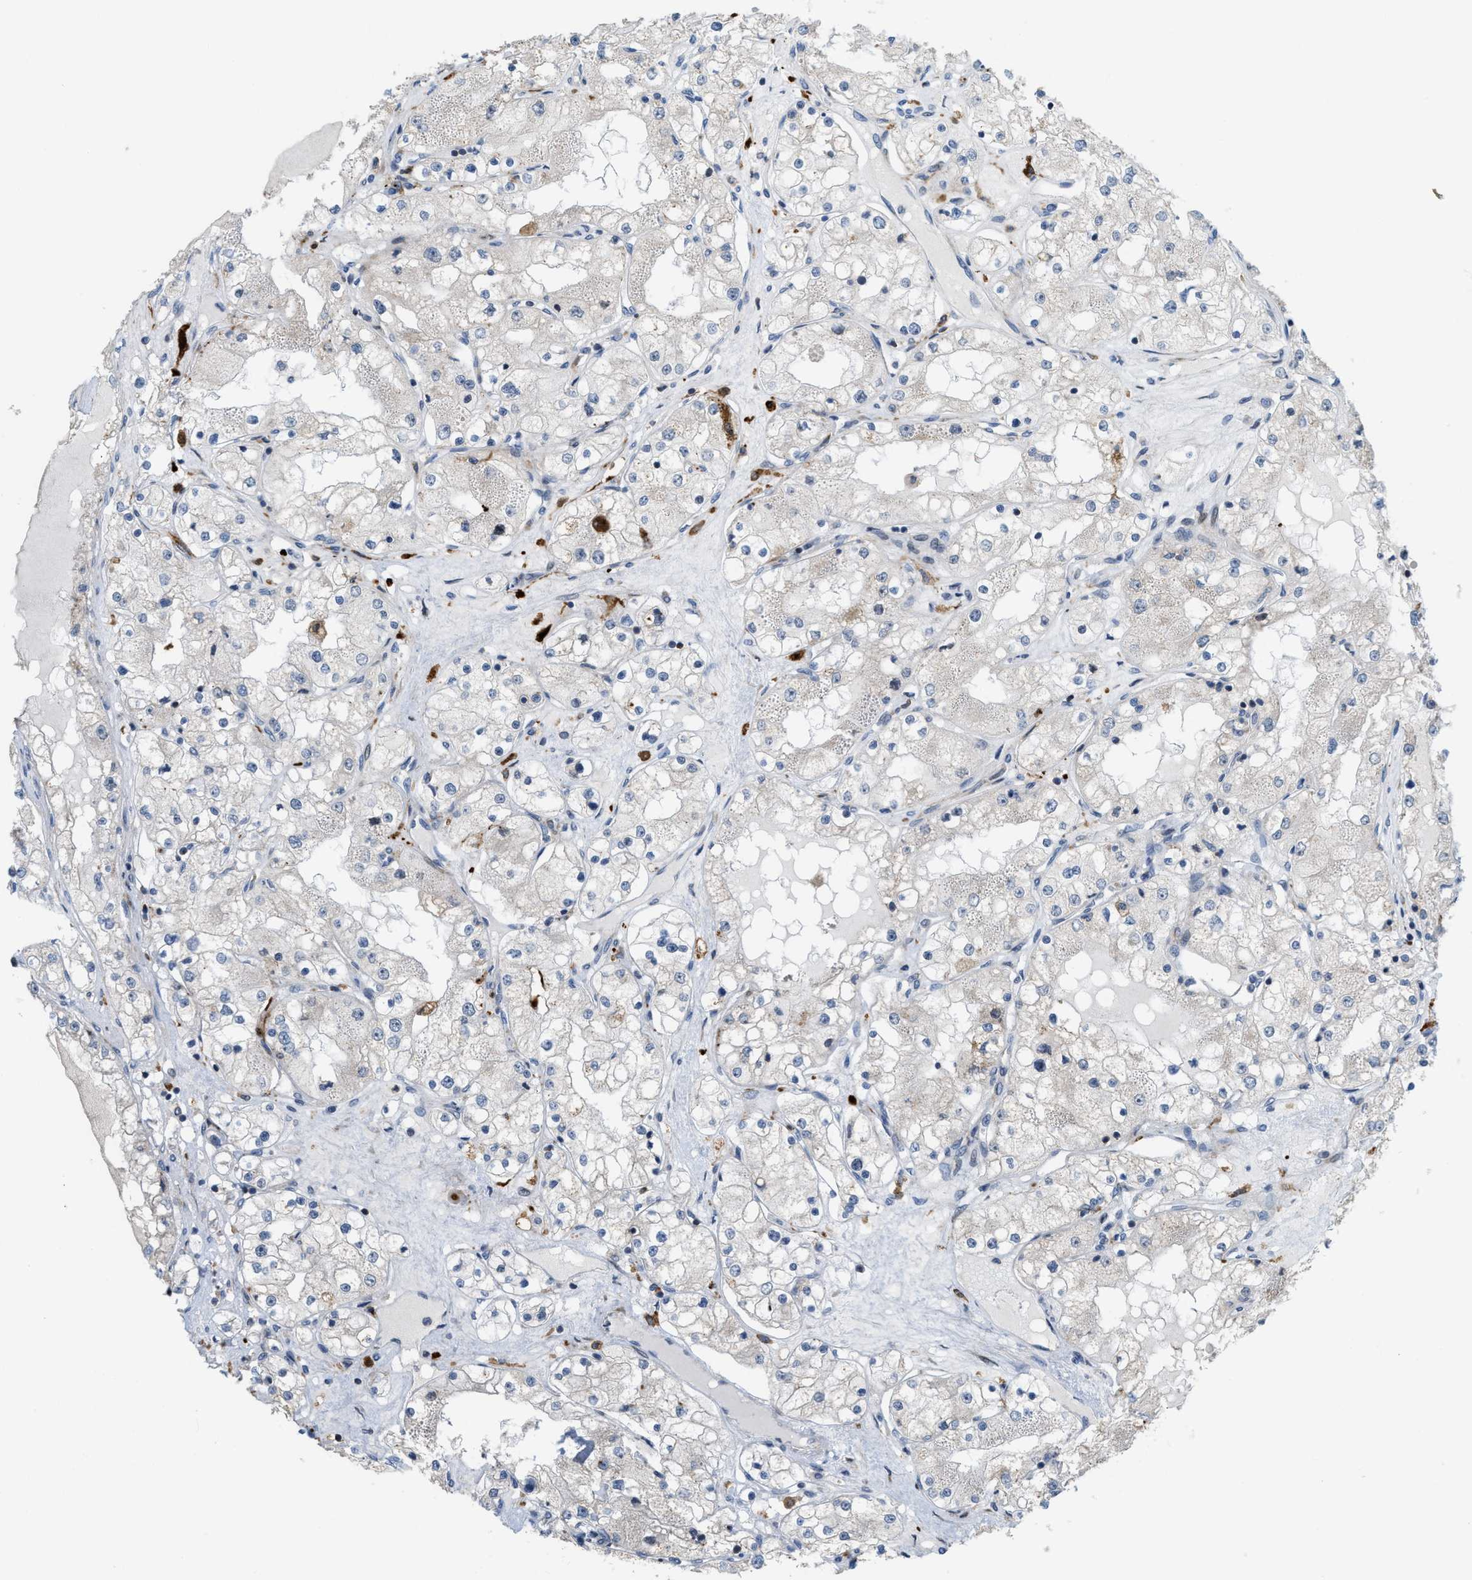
{"staining": {"intensity": "negative", "quantity": "none", "location": "none"}, "tissue": "renal cancer", "cell_type": "Tumor cells", "image_type": "cancer", "snomed": [{"axis": "morphology", "description": "Adenocarcinoma, NOS"}, {"axis": "topography", "description": "Kidney"}], "caption": "Immunohistochemistry (IHC) of human adenocarcinoma (renal) exhibits no expression in tumor cells.", "gene": "DIPK1A", "patient": {"sex": "male", "age": 68}}